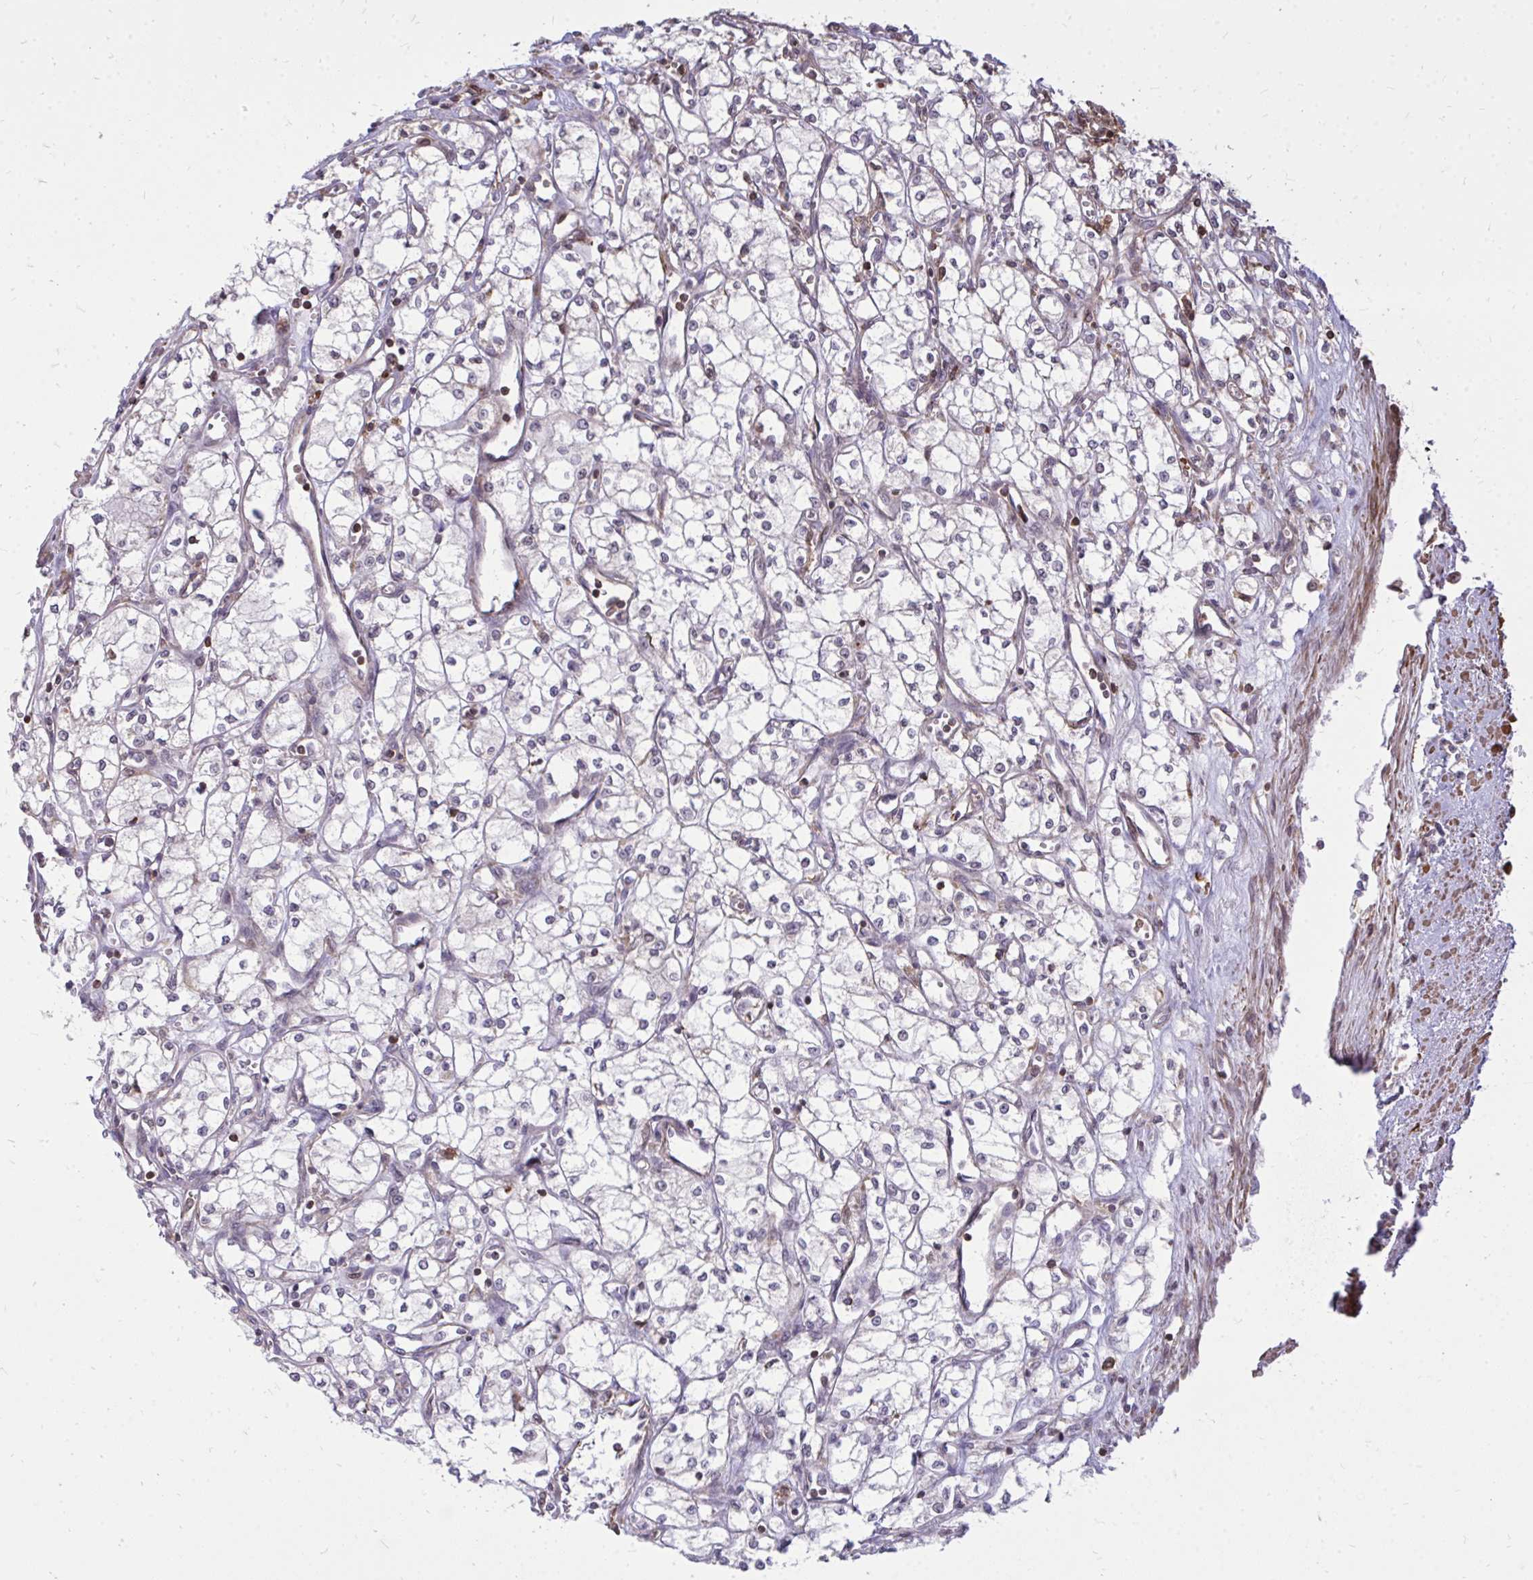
{"staining": {"intensity": "negative", "quantity": "none", "location": "none"}, "tissue": "renal cancer", "cell_type": "Tumor cells", "image_type": "cancer", "snomed": [{"axis": "morphology", "description": "Adenocarcinoma, NOS"}, {"axis": "topography", "description": "Kidney"}], "caption": "This is an IHC image of human renal cancer (adenocarcinoma). There is no expression in tumor cells.", "gene": "SLC7A5", "patient": {"sex": "male", "age": 59}}